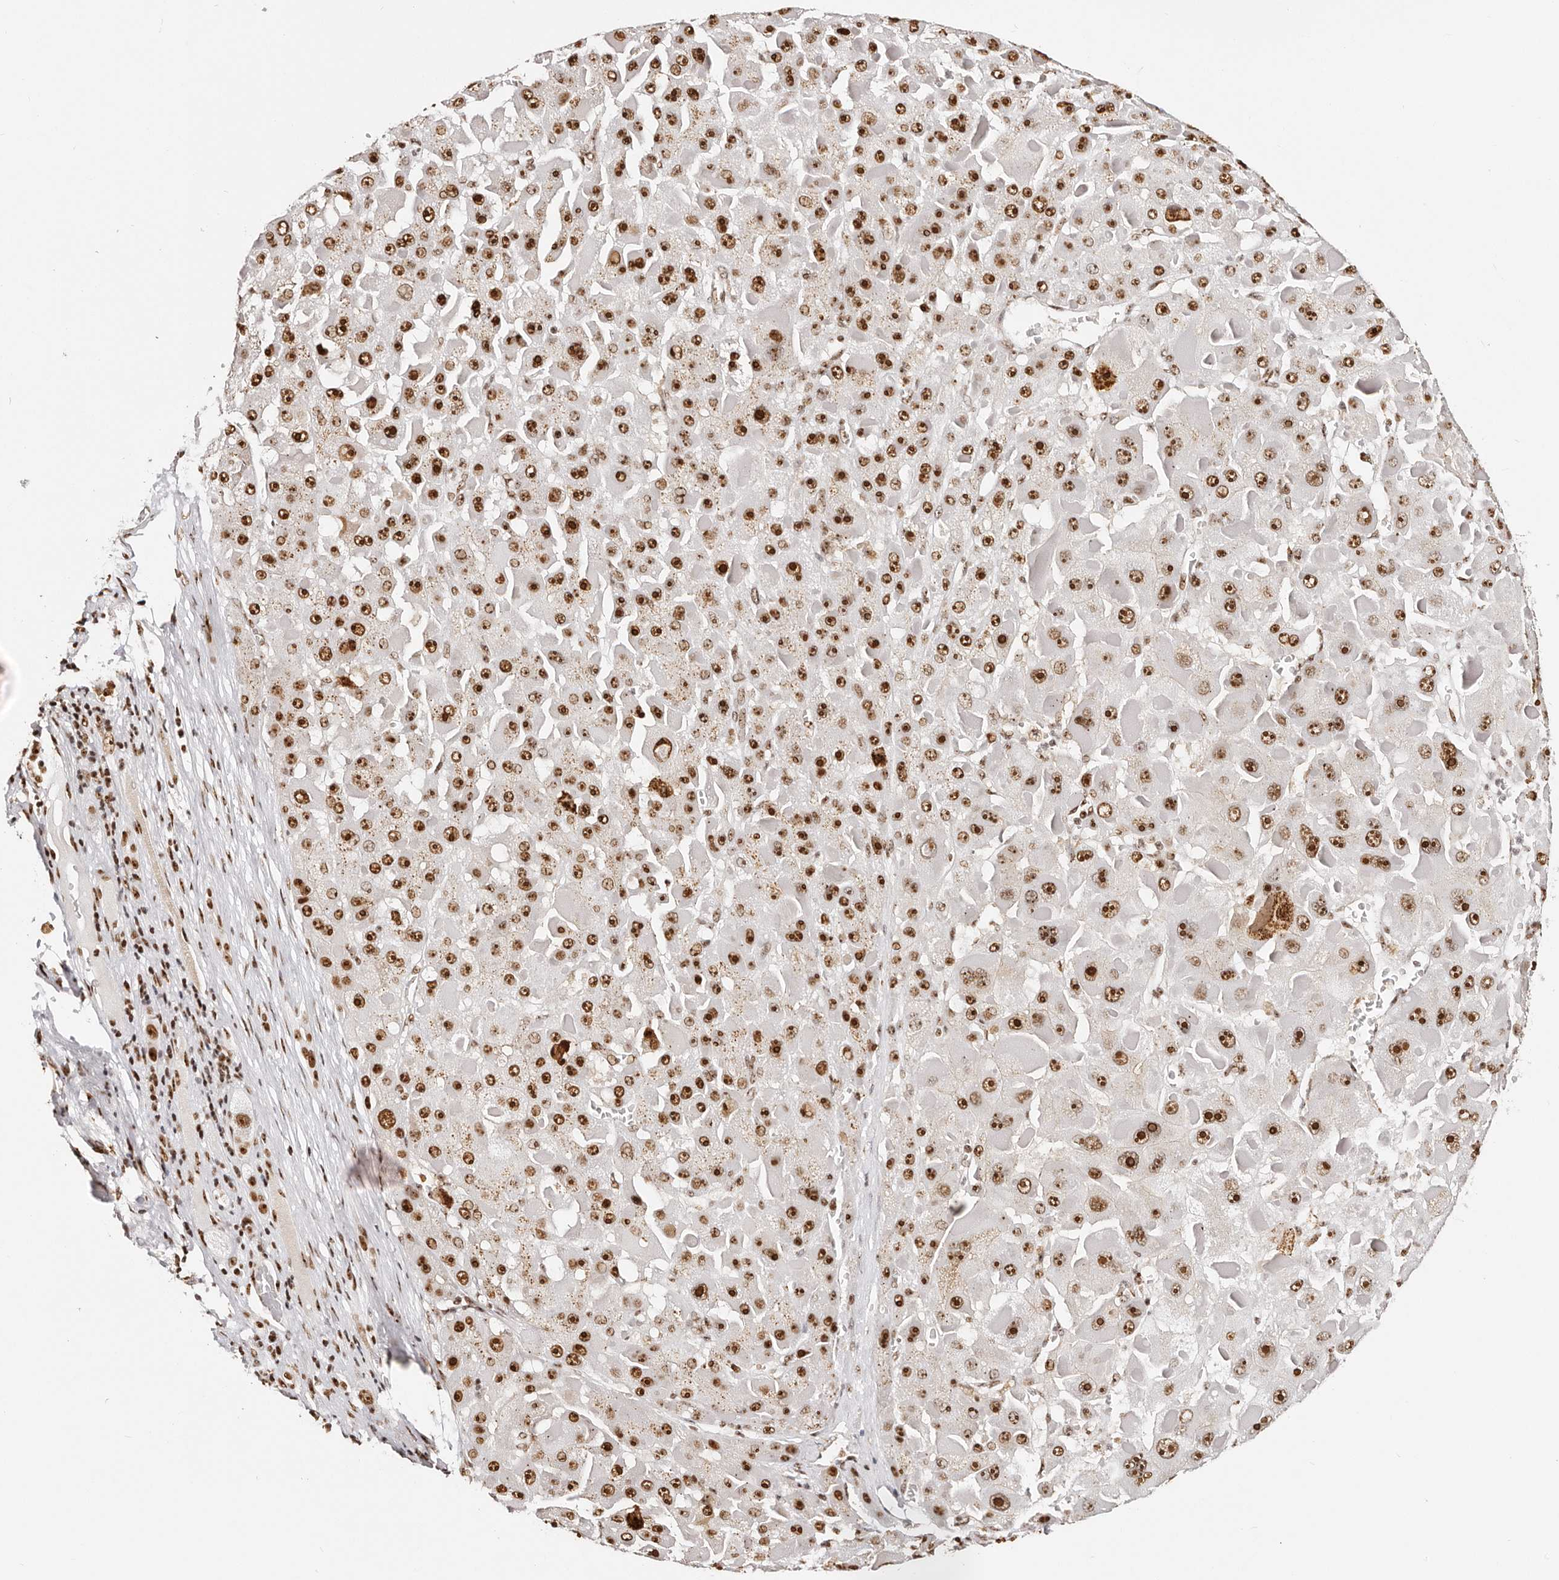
{"staining": {"intensity": "strong", "quantity": ">75%", "location": "nuclear"}, "tissue": "liver cancer", "cell_type": "Tumor cells", "image_type": "cancer", "snomed": [{"axis": "morphology", "description": "Carcinoma, Hepatocellular, NOS"}, {"axis": "topography", "description": "Liver"}], "caption": "This photomicrograph shows IHC staining of human hepatocellular carcinoma (liver), with high strong nuclear staining in approximately >75% of tumor cells.", "gene": "IQGAP3", "patient": {"sex": "female", "age": 73}}